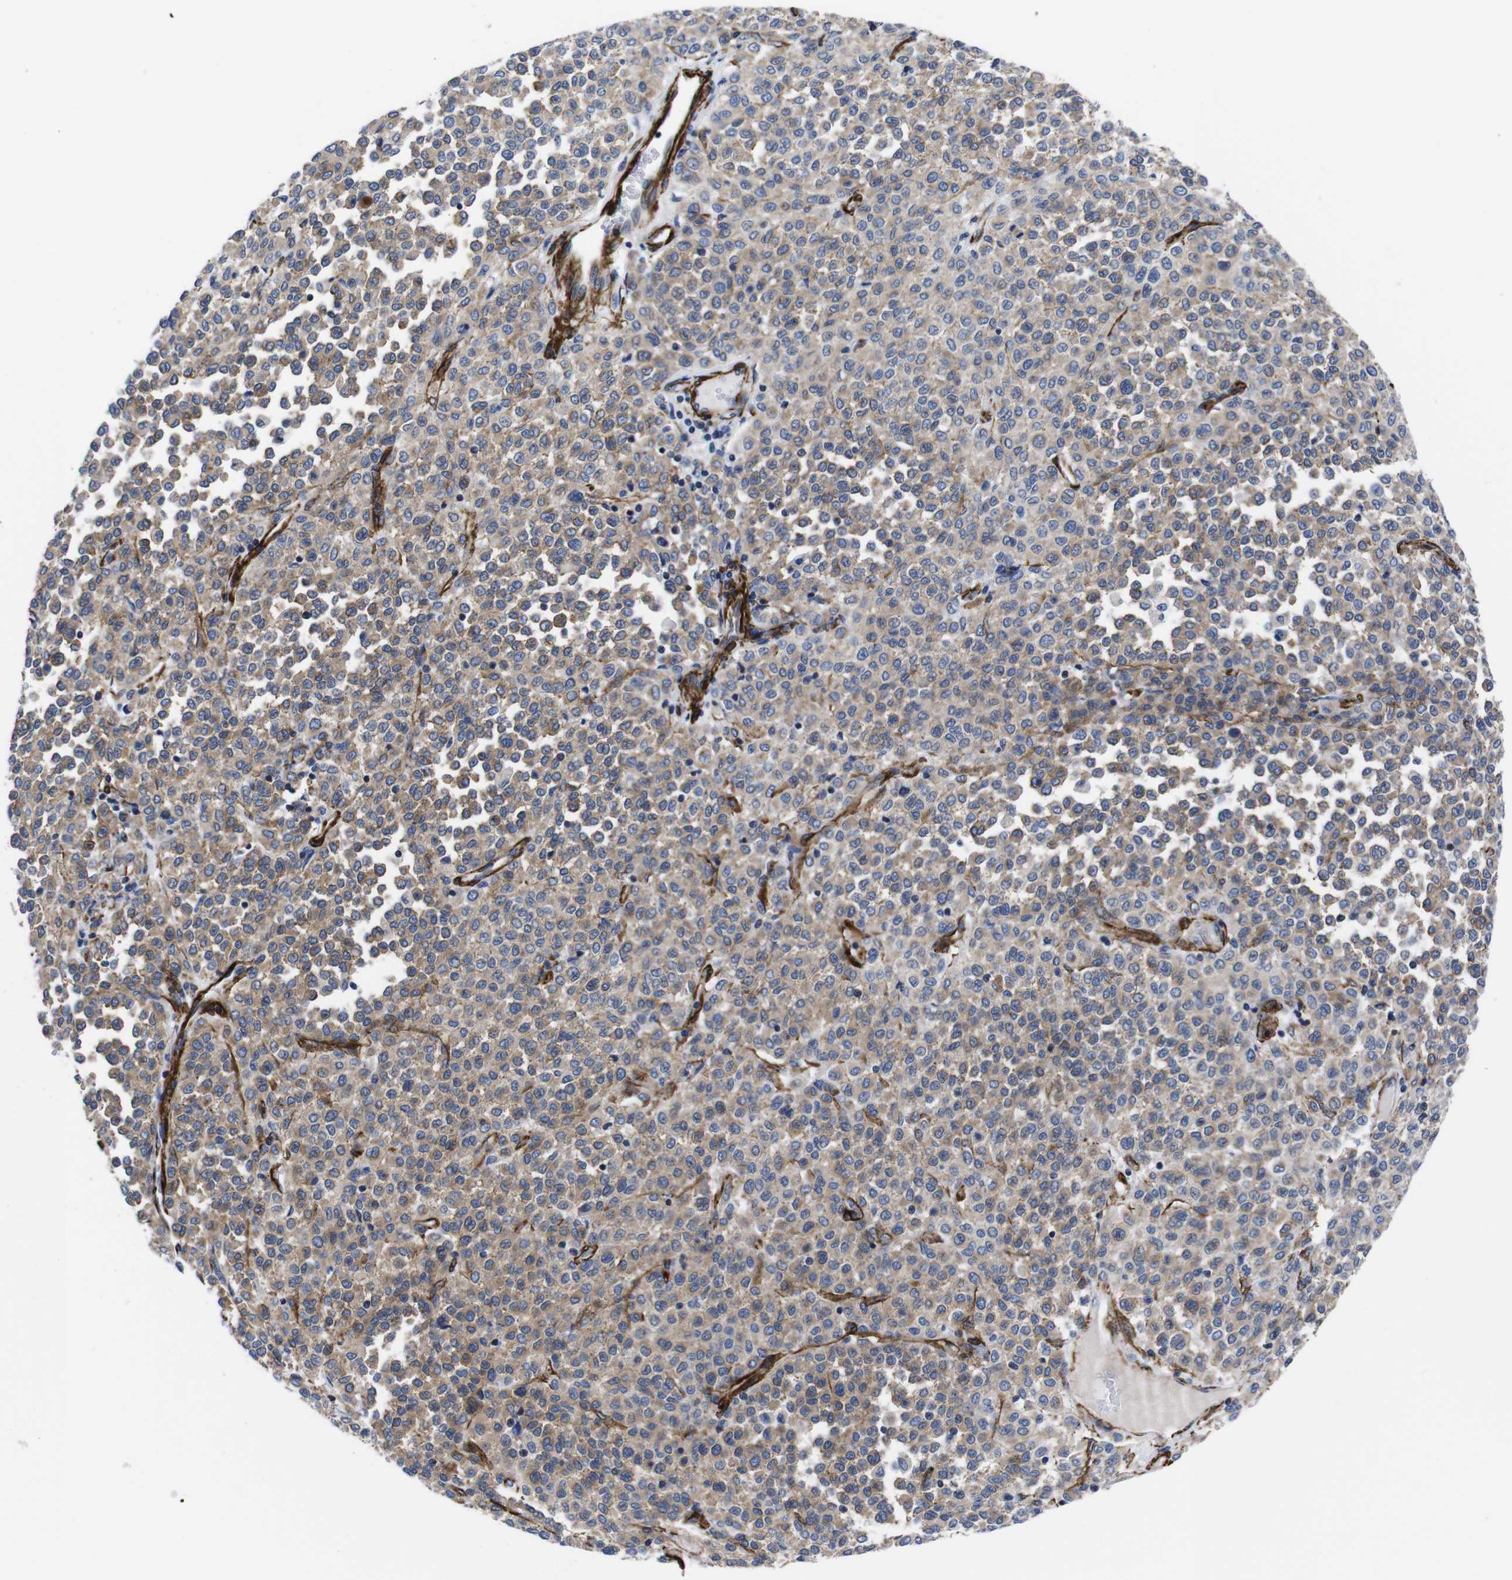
{"staining": {"intensity": "weak", "quantity": ">75%", "location": "cytoplasmic/membranous"}, "tissue": "melanoma", "cell_type": "Tumor cells", "image_type": "cancer", "snomed": [{"axis": "morphology", "description": "Malignant melanoma, Metastatic site"}, {"axis": "topography", "description": "Pancreas"}], "caption": "The immunohistochemical stain labels weak cytoplasmic/membranous positivity in tumor cells of melanoma tissue.", "gene": "WNT10A", "patient": {"sex": "female", "age": 30}}